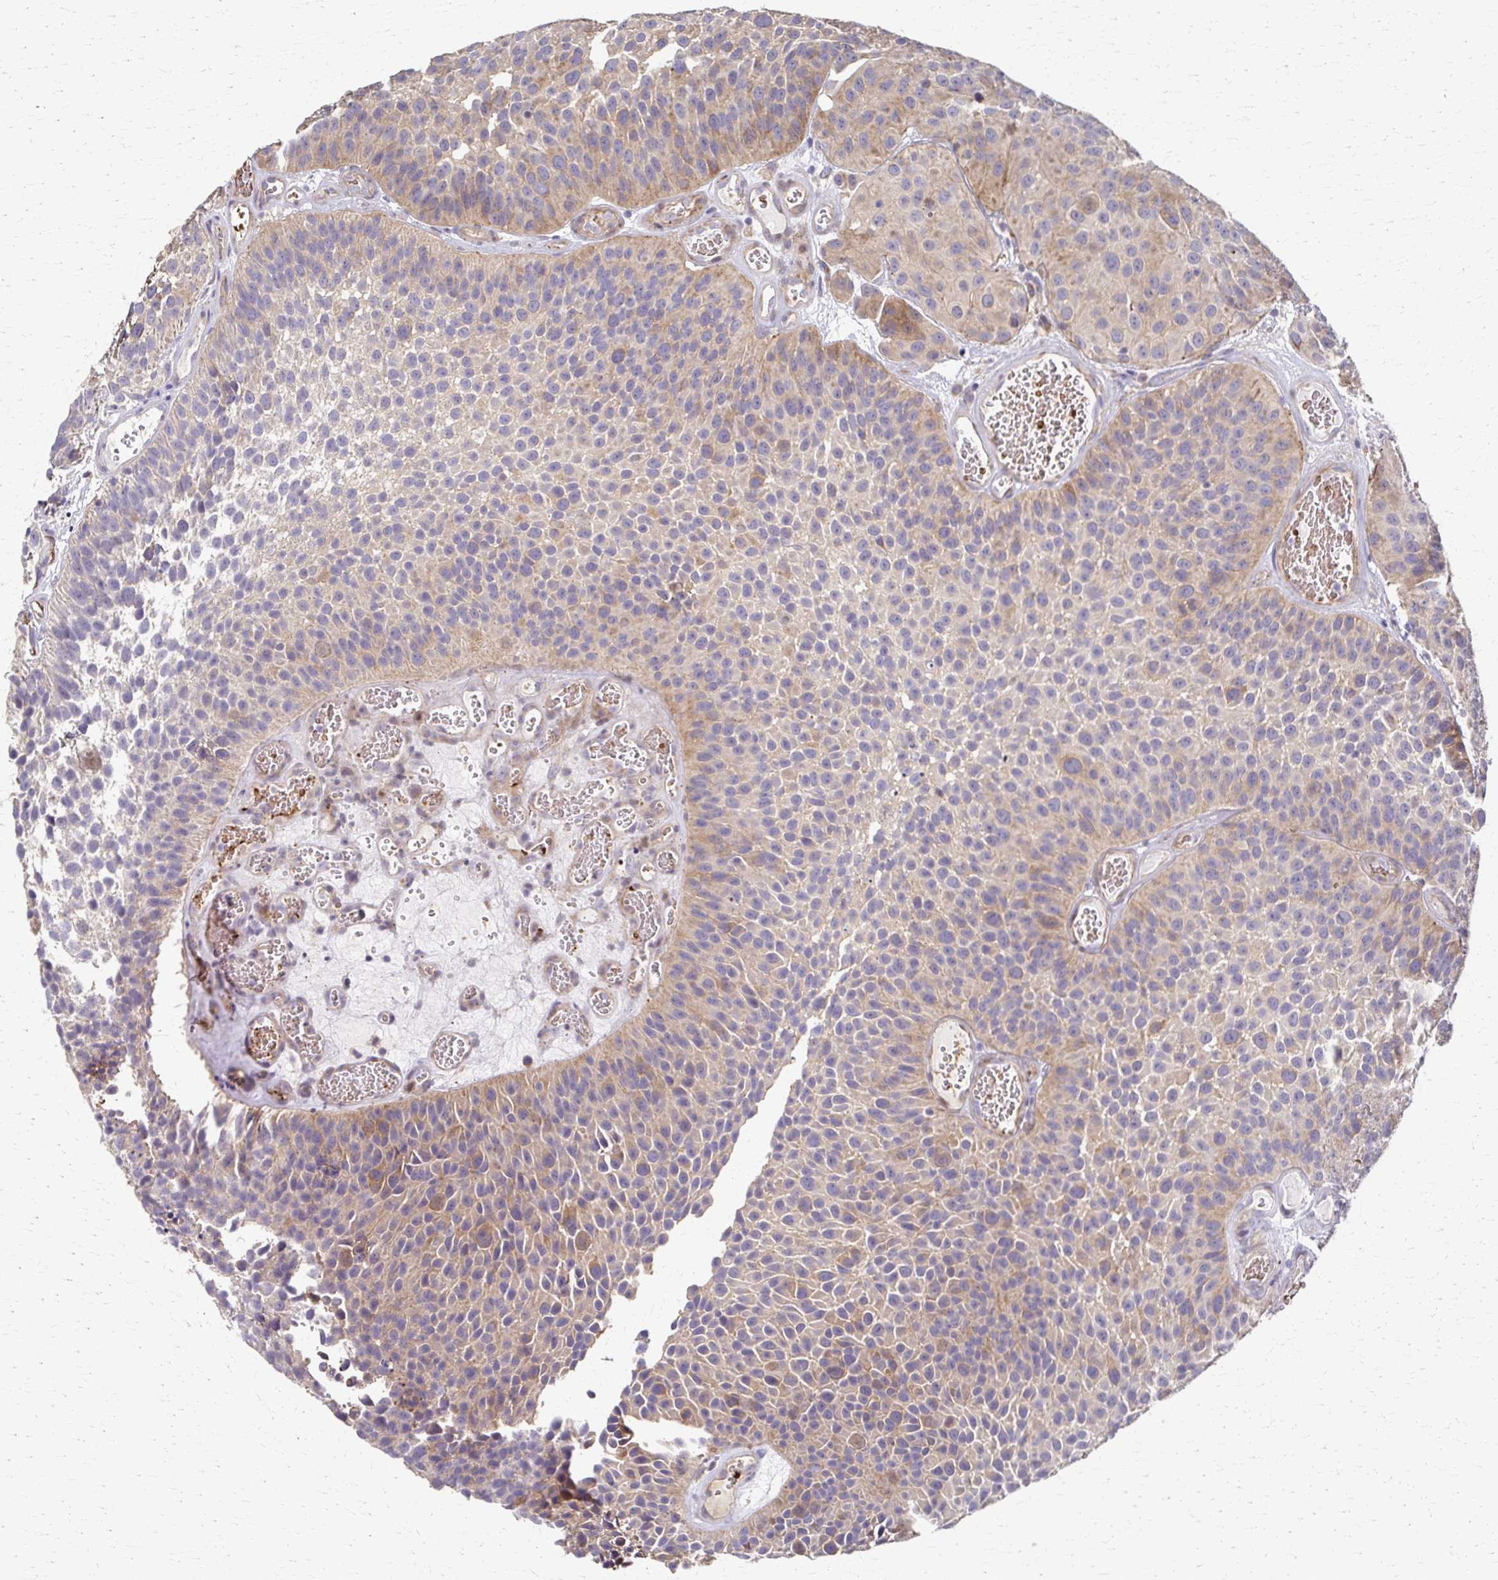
{"staining": {"intensity": "weak", "quantity": "25%-75%", "location": "cytoplasmic/membranous"}, "tissue": "urothelial cancer", "cell_type": "Tumor cells", "image_type": "cancer", "snomed": [{"axis": "morphology", "description": "Urothelial carcinoma, Low grade"}, {"axis": "topography", "description": "Urinary bladder"}], "caption": "IHC staining of urothelial cancer, which exhibits low levels of weak cytoplasmic/membranous staining in about 25%-75% of tumor cells indicating weak cytoplasmic/membranous protein expression. The staining was performed using DAB (3,3'-diaminobenzidine) (brown) for protein detection and nuclei were counterstained in hematoxylin (blue).", "gene": "SKA2", "patient": {"sex": "male", "age": 76}}